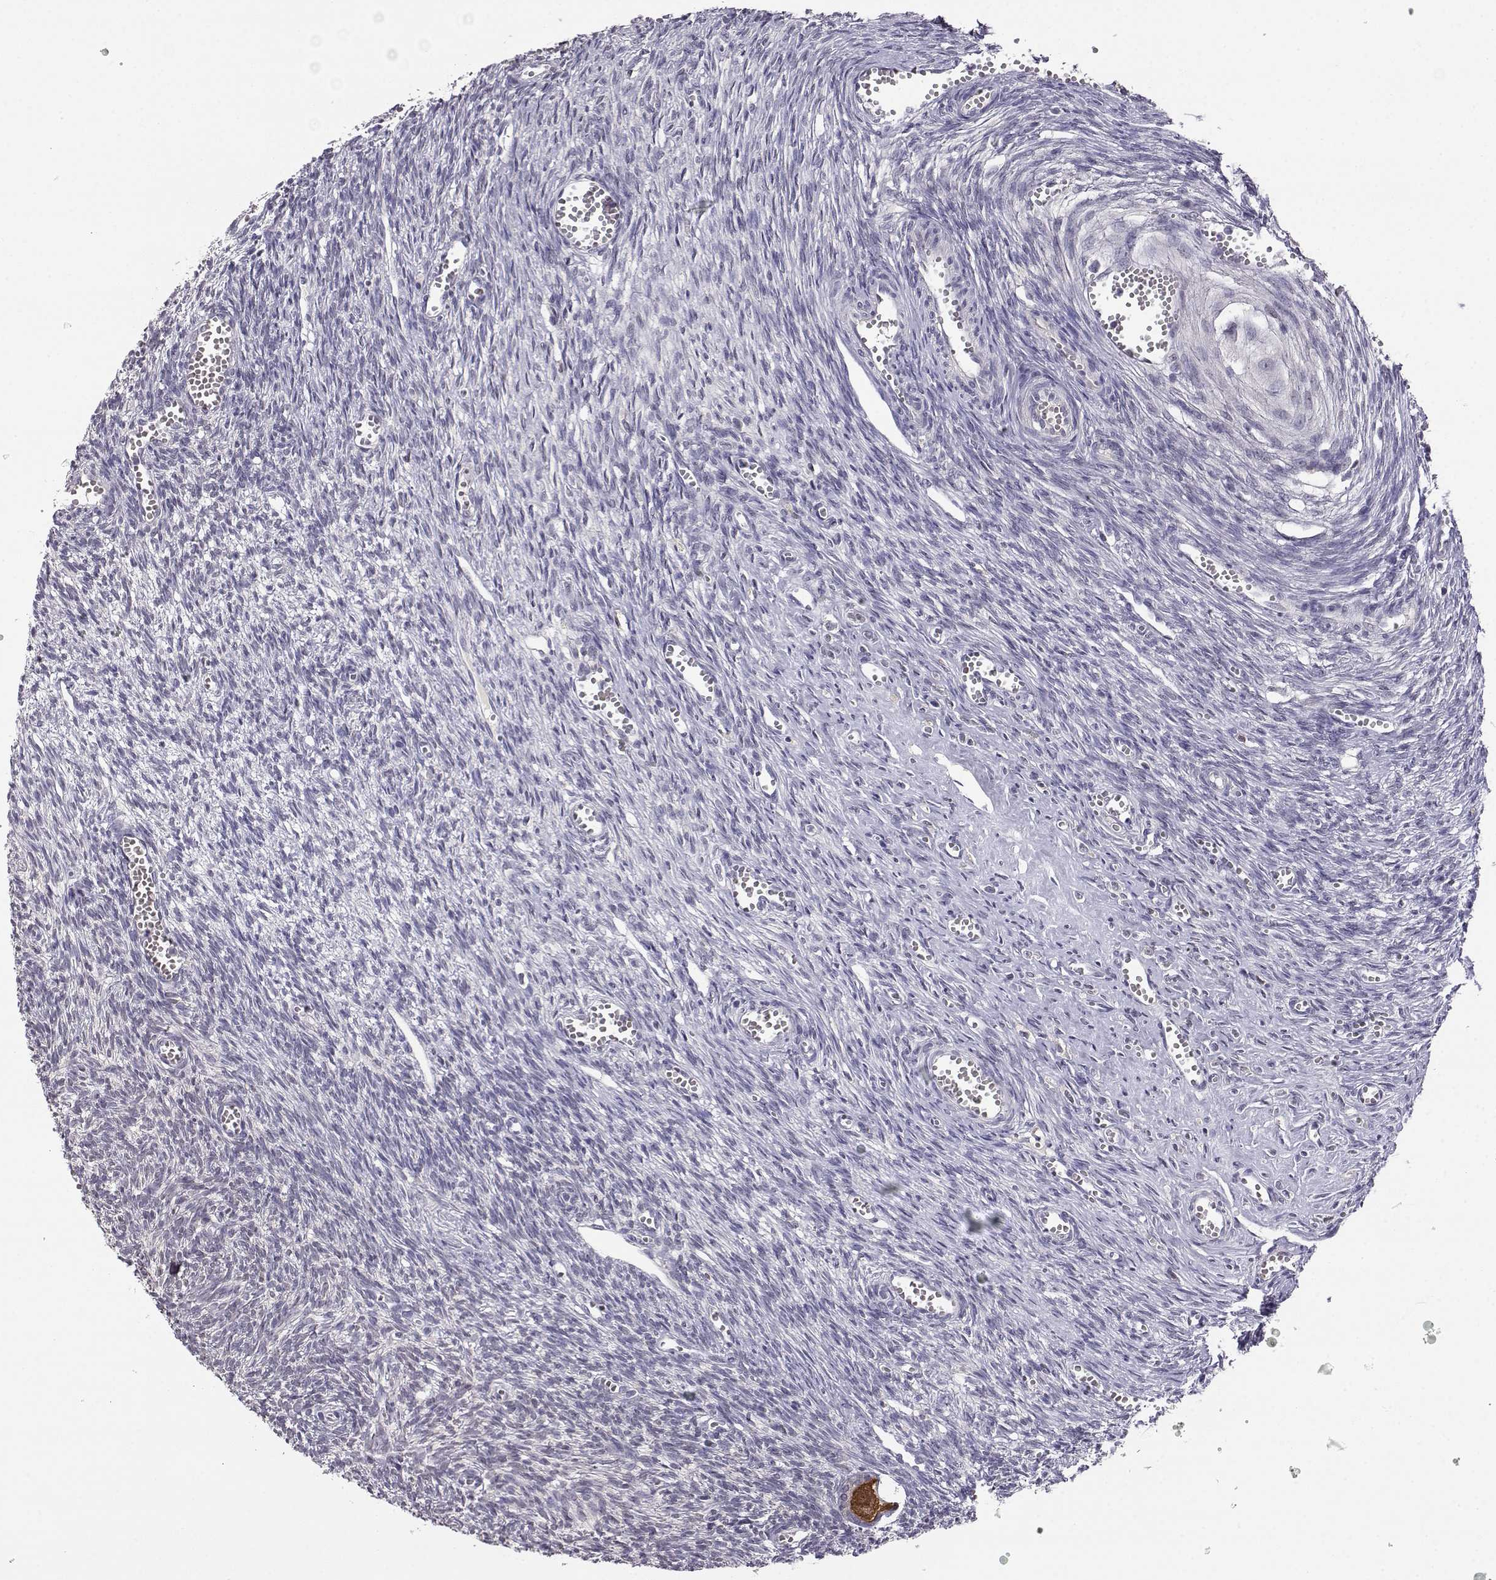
{"staining": {"intensity": "strong", "quantity": "<25%", "location": "cytoplasmic/membranous"}, "tissue": "ovary", "cell_type": "Follicle cells", "image_type": "normal", "snomed": [{"axis": "morphology", "description": "Normal tissue, NOS"}, {"axis": "topography", "description": "Ovary"}], "caption": "Follicle cells demonstrate medium levels of strong cytoplasmic/membranous positivity in about <25% of cells in unremarkable human ovary. (DAB = brown stain, brightfield microscopy at high magnification).", "gene": "AKR1B1", "patient": {"sex": "female", "age": 43}}